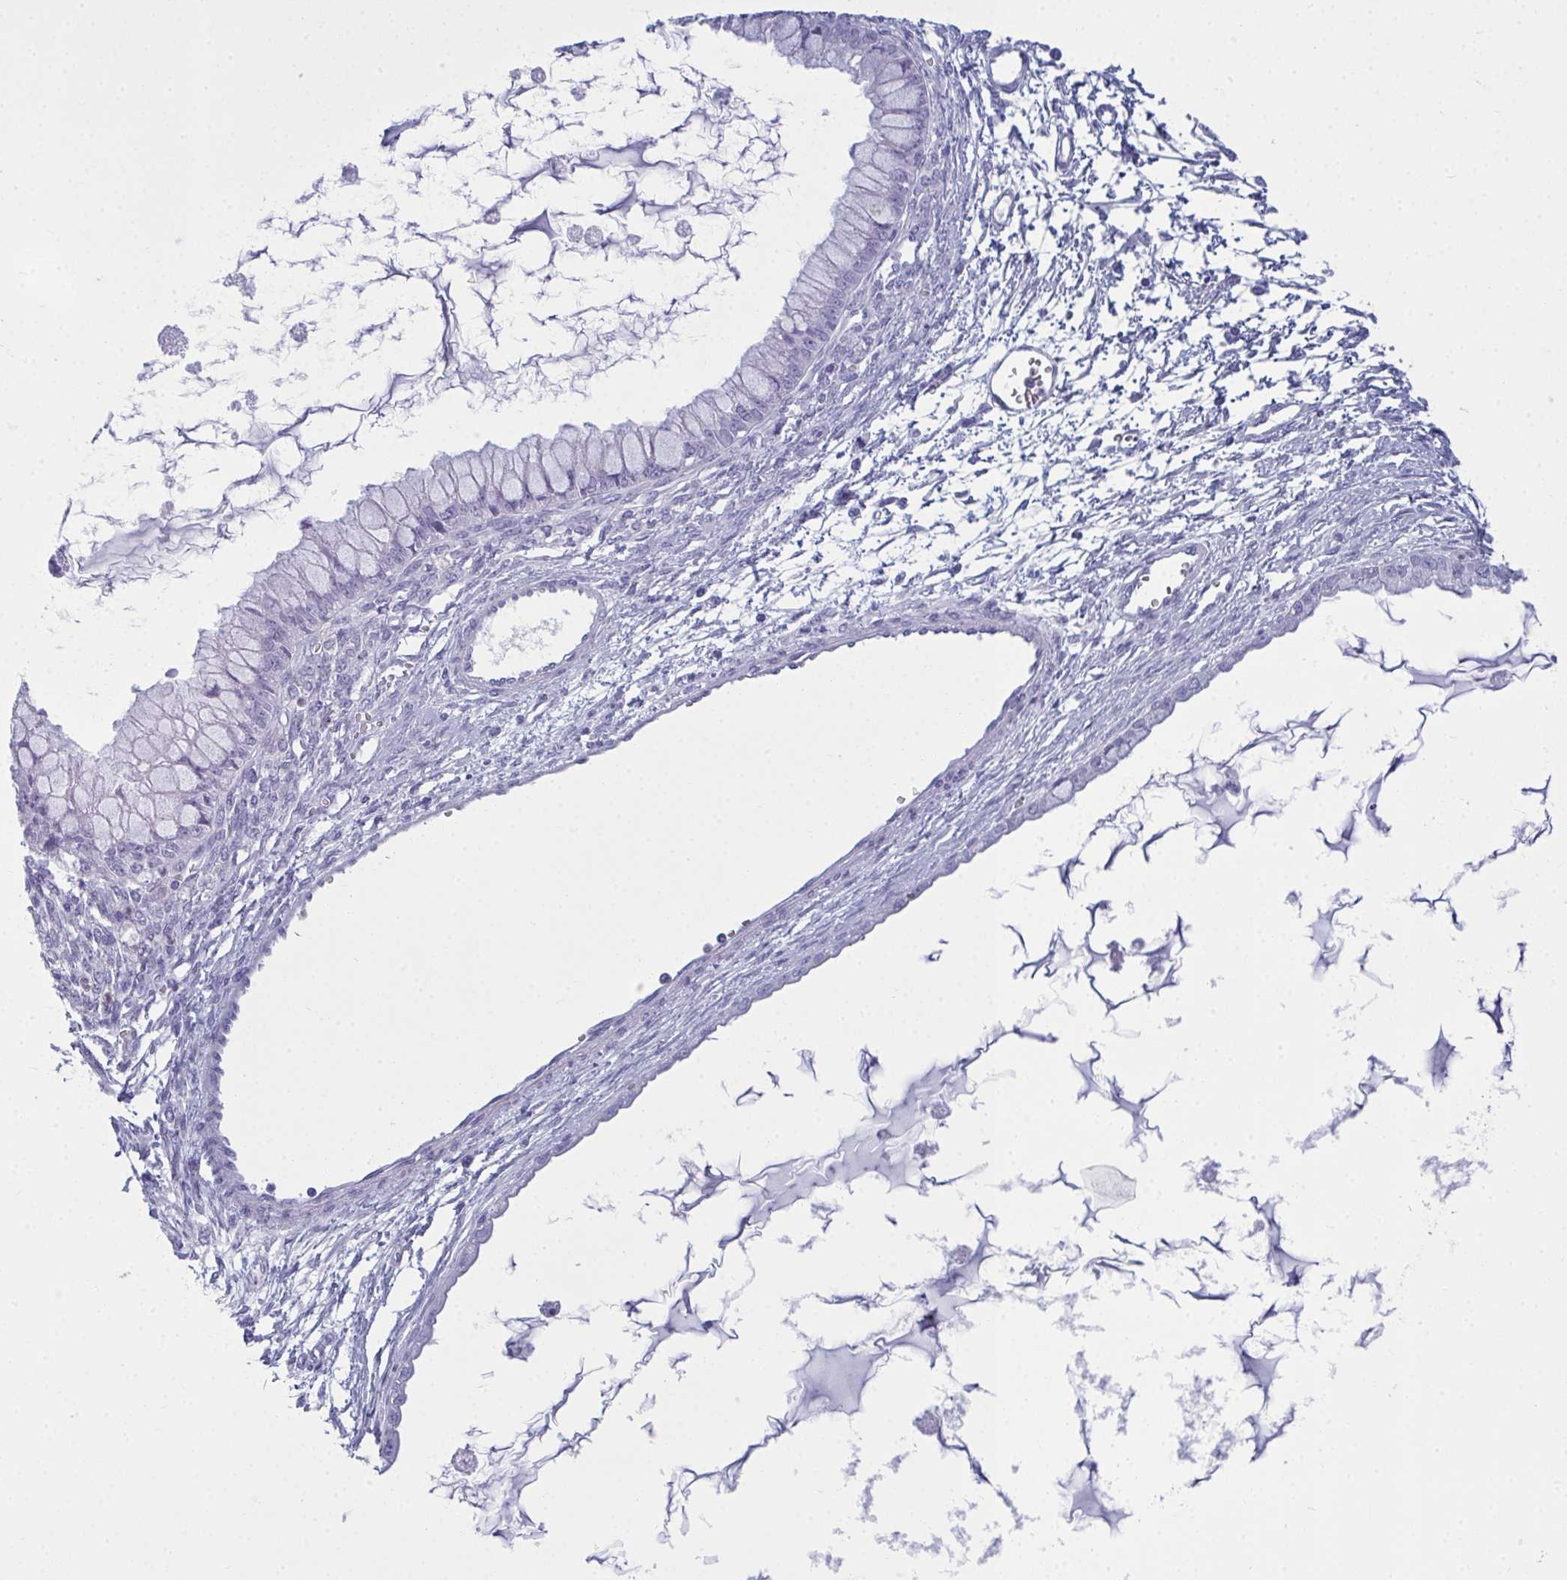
{"staining": {"intensity": "negative", "quantity": "none", "location": "none"}, "tissue": "ovarian cancer", "cell_type": "Tumor cells", "image_type": "cancer", "snomed": [{"axis": "morphology", "description": "Cystadenocarcinoma, mucinous, NOS"}, {"axis": "topography", "description": "Ovary"}], "caption": "The photomicrograph shows no staining of tumor cells in ovarian cancer (mucinous cystadenocarcinoma).", "gene": "SERPINB10", "patient": {"sex": "female", "age": 34}}